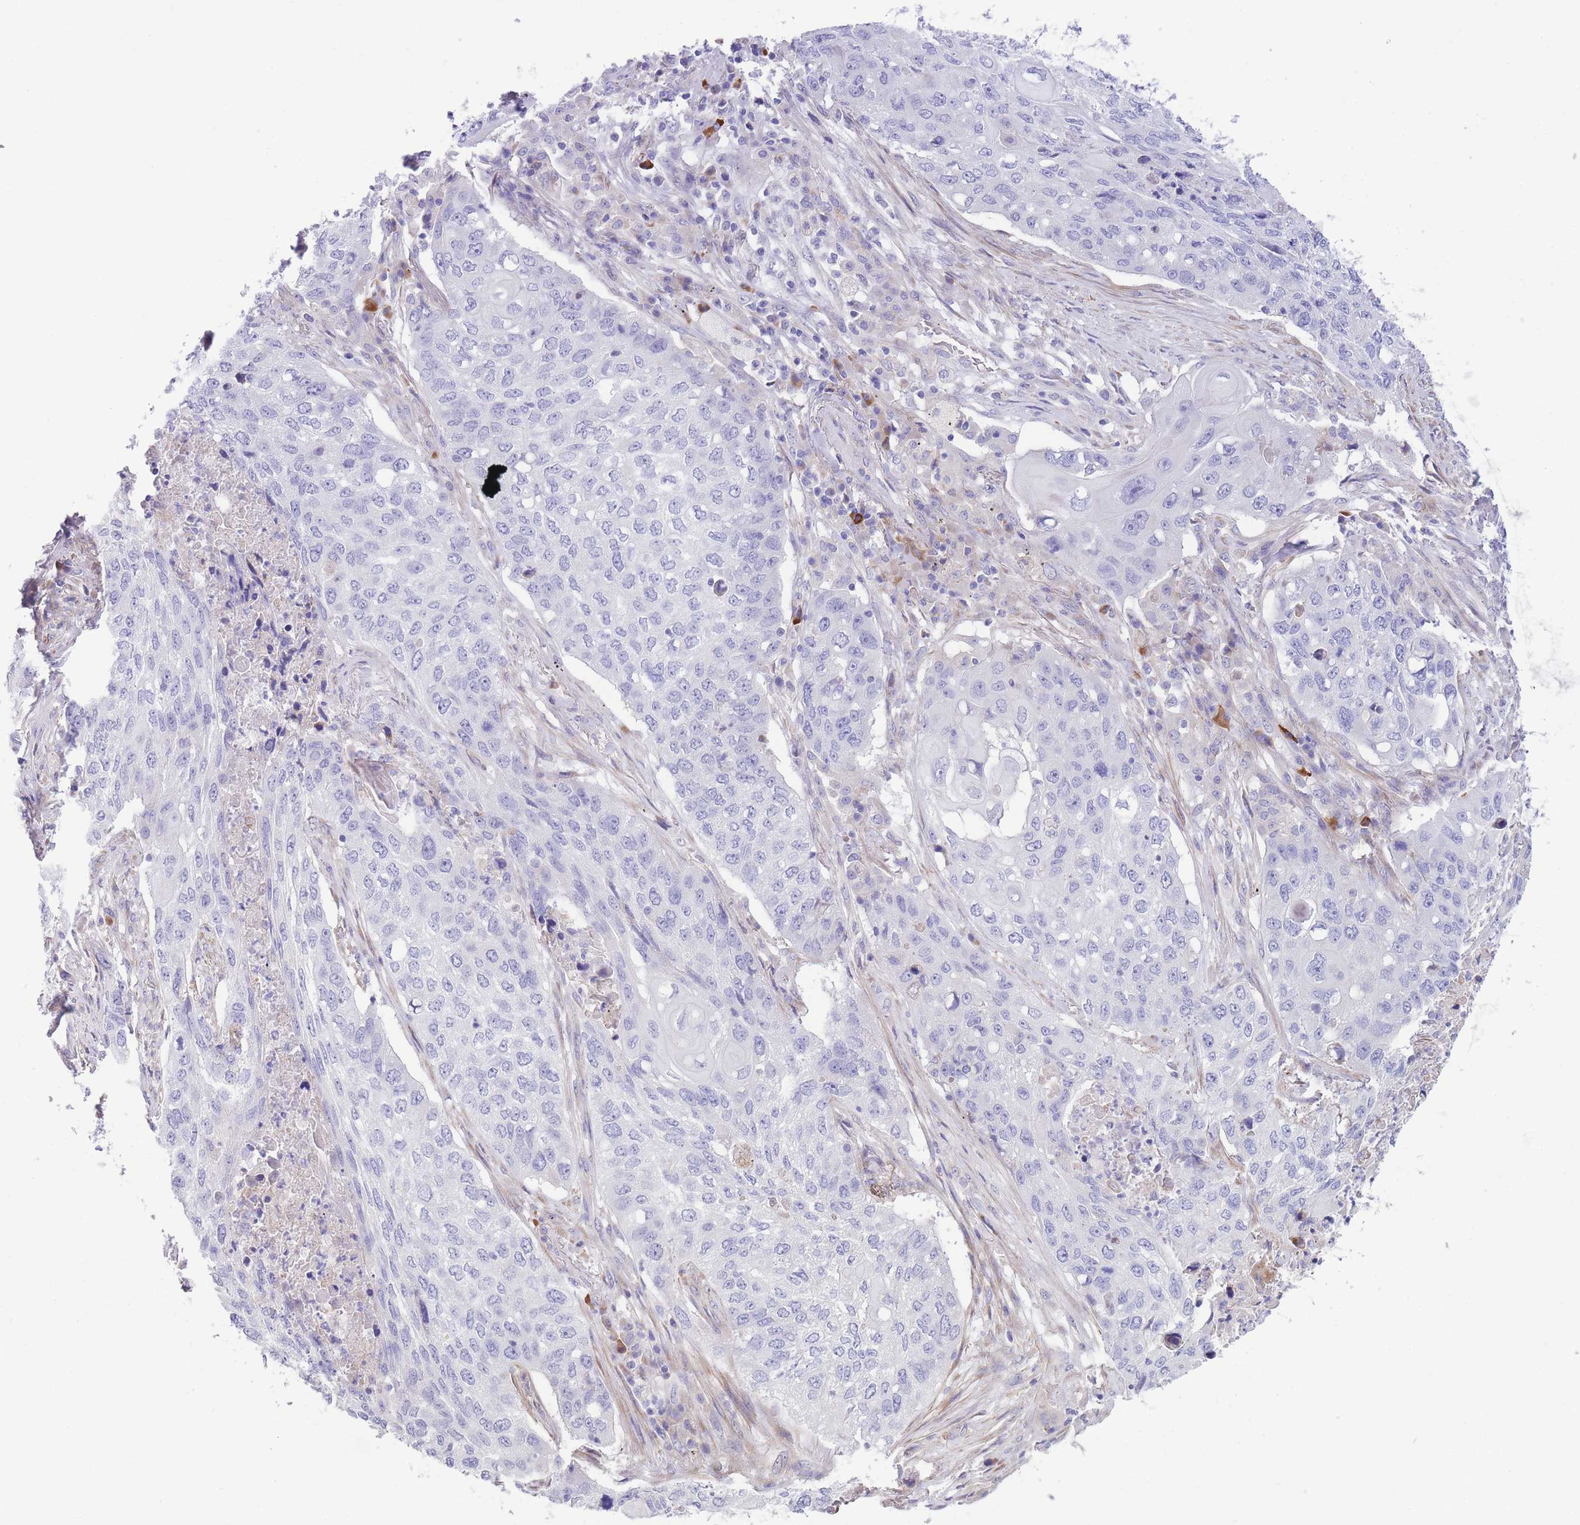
{"staining": {"intensity": "negative", "quantity": "none", "location": "none"}, "tissue": "lung cancer", "cell_type": "Tumor cells", "image_type": "cancer", "snomed": [{"axis": "morphology", "description": "Squamous cell carcinoma, NOS"}, {"axis": "topography", "description": "Lung"}], "caption": "This is a image of immunohistochemistry (IHC) staining of lung squamous cell carcinoma, which shows no positivity in tumor cells.", "gene": "DET1", "patient": {"sex": "female", "age": 63}}